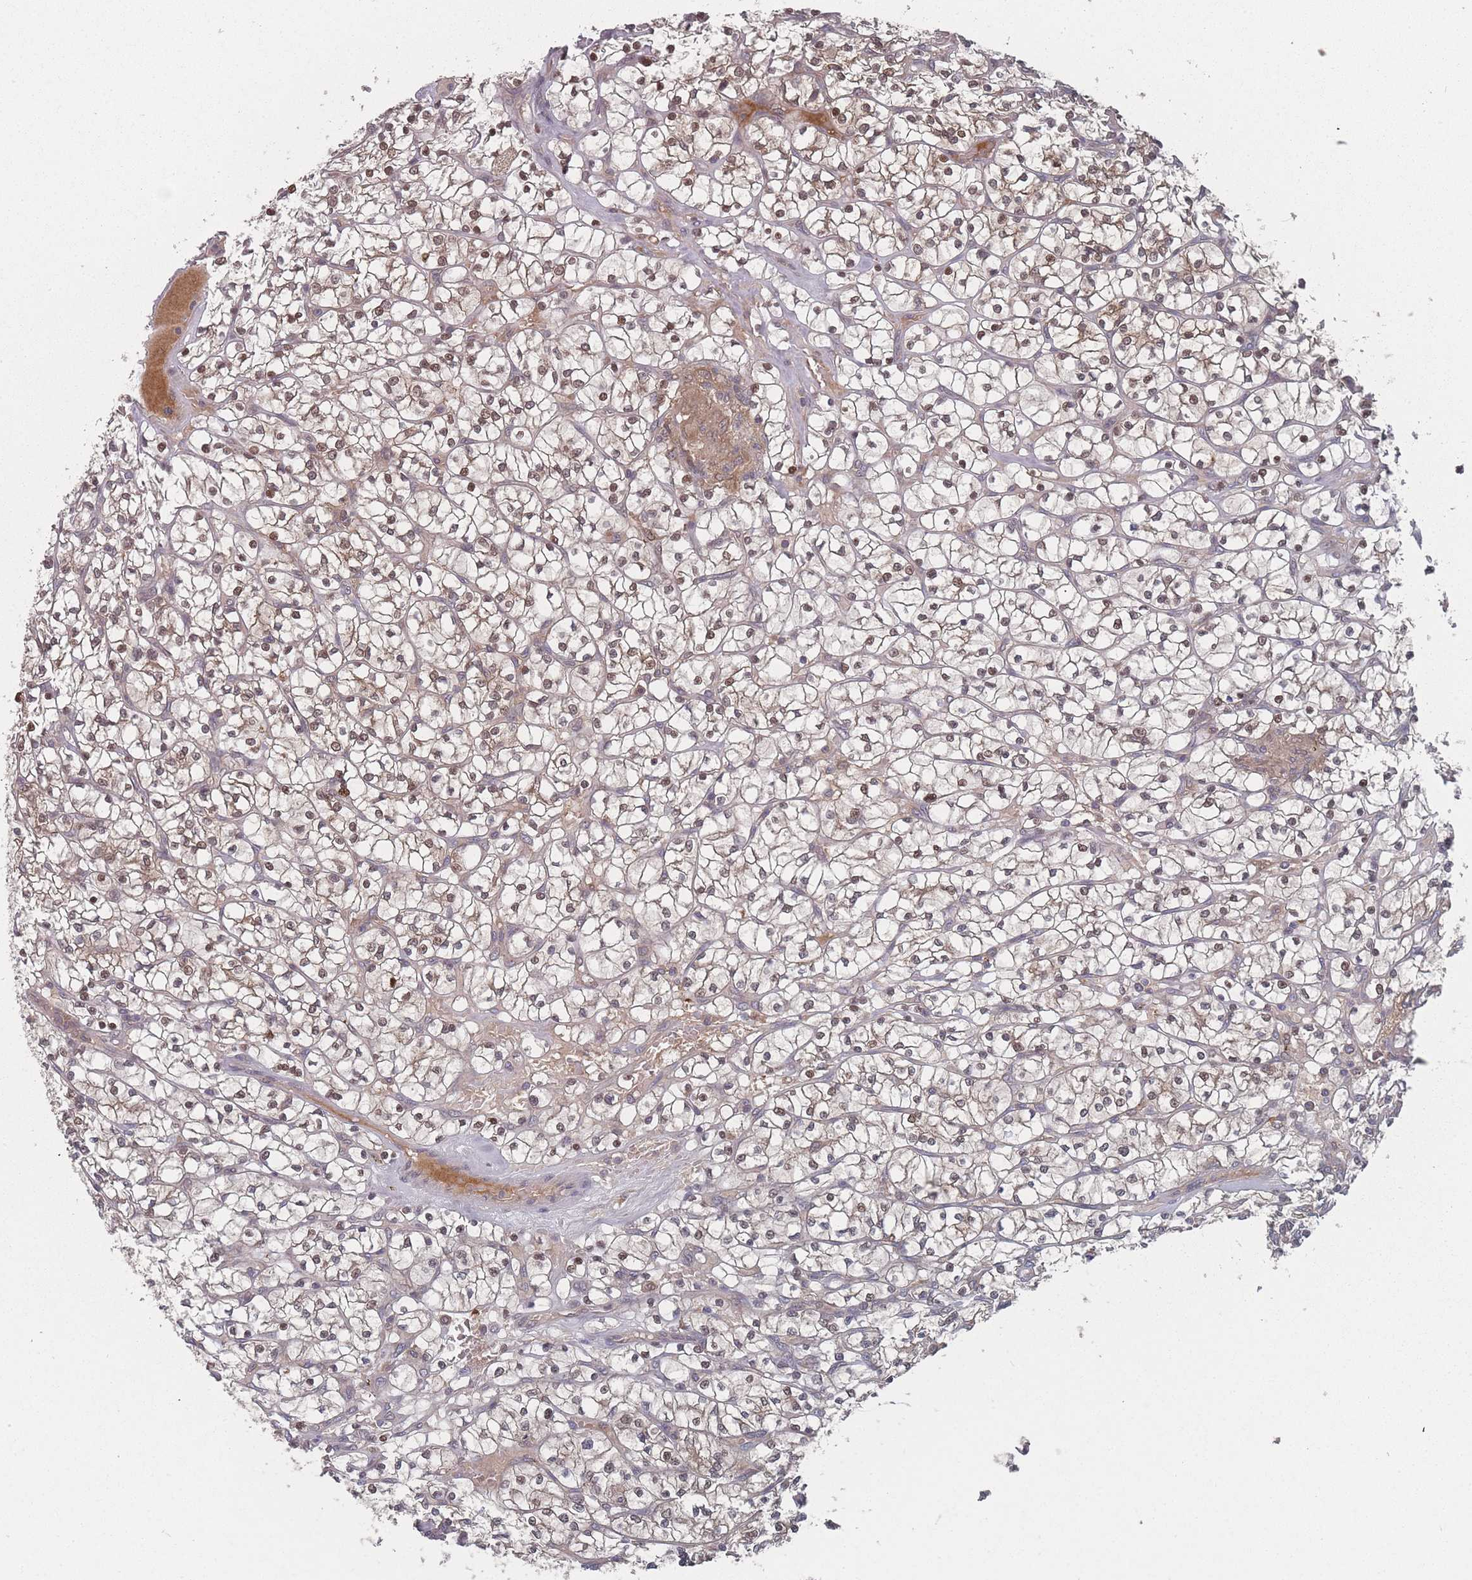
{"staining": {"intensity": "weak", "quantity": ">75%", "location": "cytoplasmic/membranous,nuclear"}, "tissue": "renal cancer", "cell_type": "Tumor cells", "image_type": "cancer", "snomed": [{"axis": "morphology", "description": "Adenocarcinoma, NOS"}, {"axis": "topography", "description": "Kidney"}], "caption": "Immunohistochemistry (IHC) (DAB) staining of renal cancer shows weak cytoplasmic/membranous and nuclear protein positivity in approximately >75% of tumor cells.", "gene": "TBC1D25", "patient": {"sex": "female", "age": 64}}